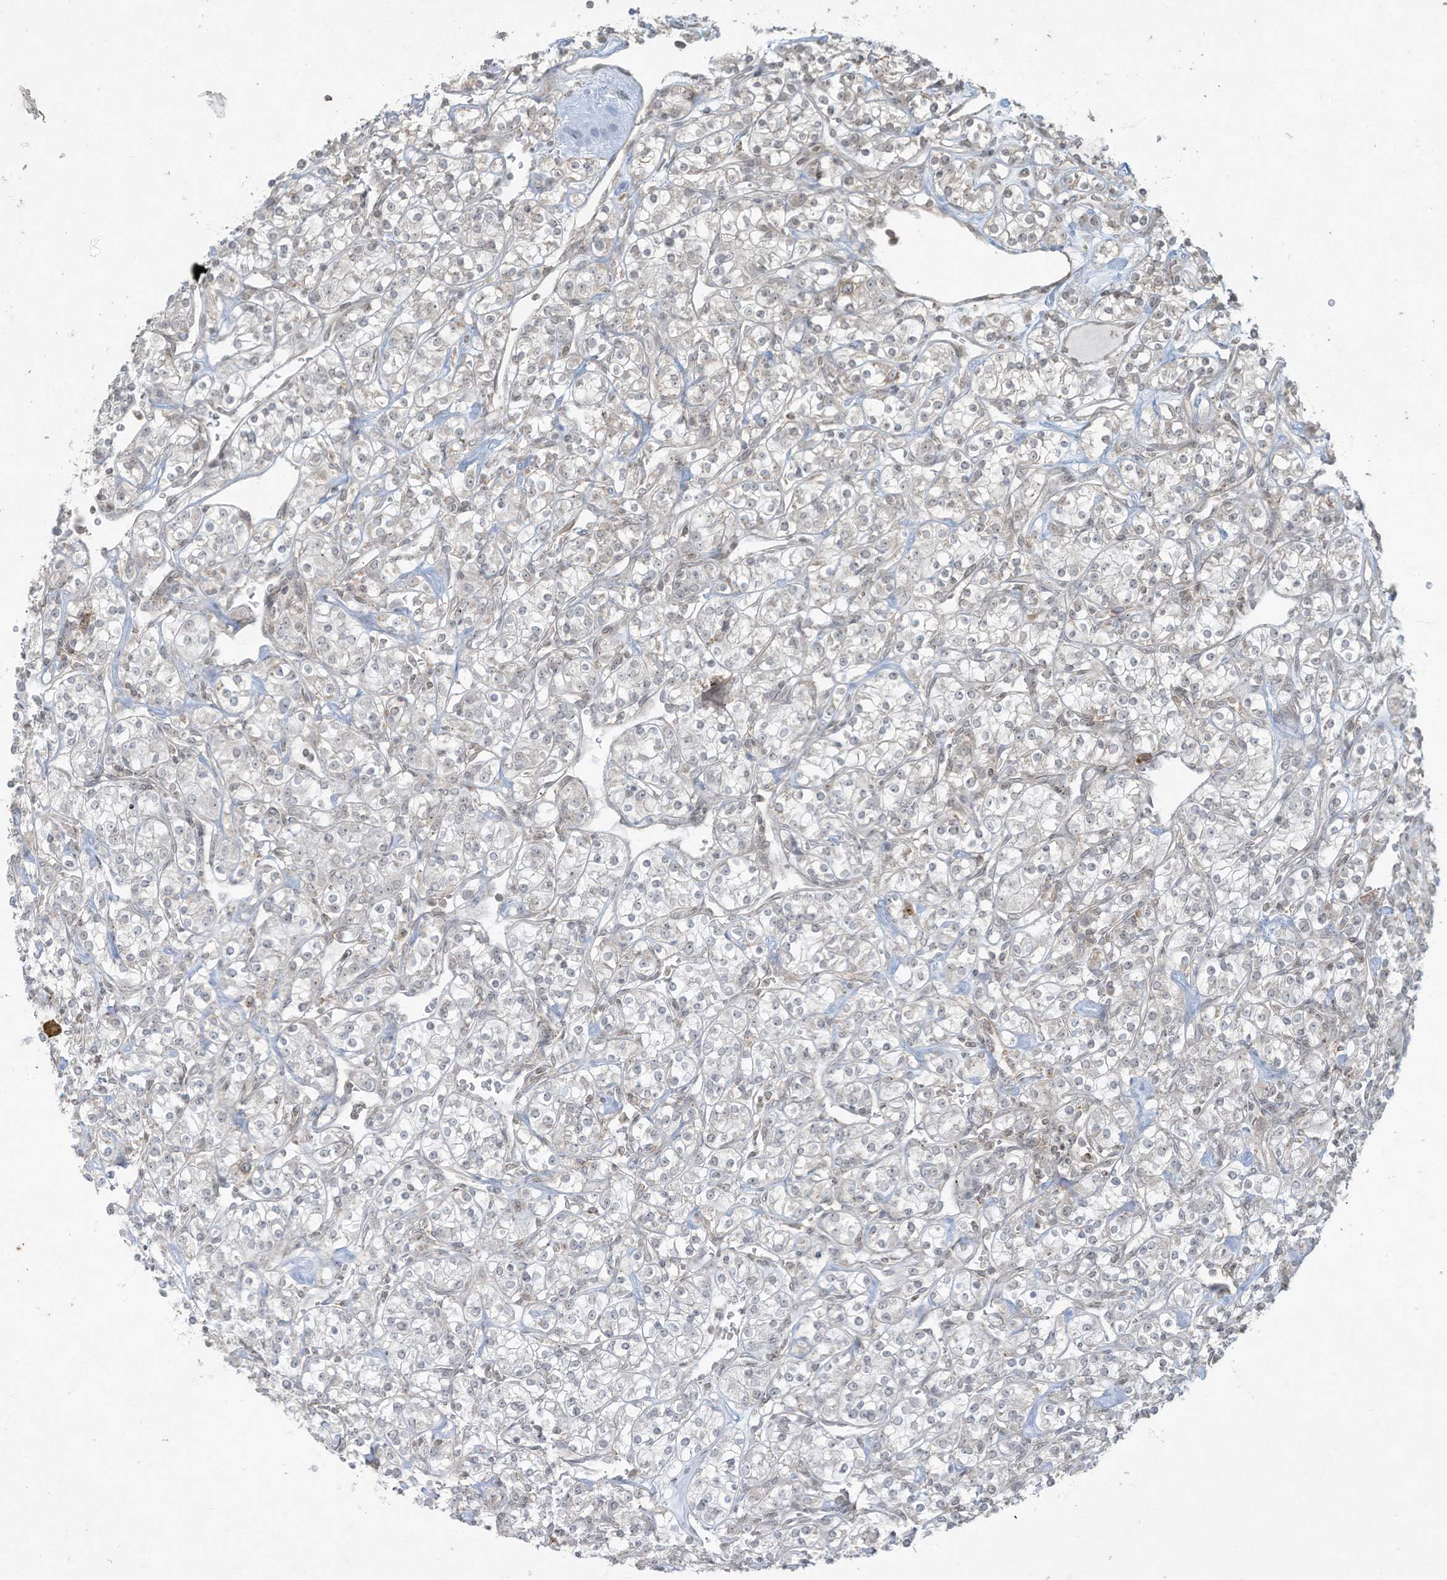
{"staining": {"intensity": "negative", "quantity": "none", "location": "none"}, "tissue": "renal cancer", "cell_type": "Tumor cells", "image_type": "cancer", "snomed": [{"axis": "morphology", "description": "Adenocarcinoma, NOS"}, {"axis": "topography", "description": "Kidney"}], "caption": "An immunohistochemistry photomicrograph of adenocarcinoma (renal) is shown. There is no staining in tumor cells of adenocarcinoma (renal).", "gene": "ZNF263", "patient": {"sex": "male", "age": 77}}